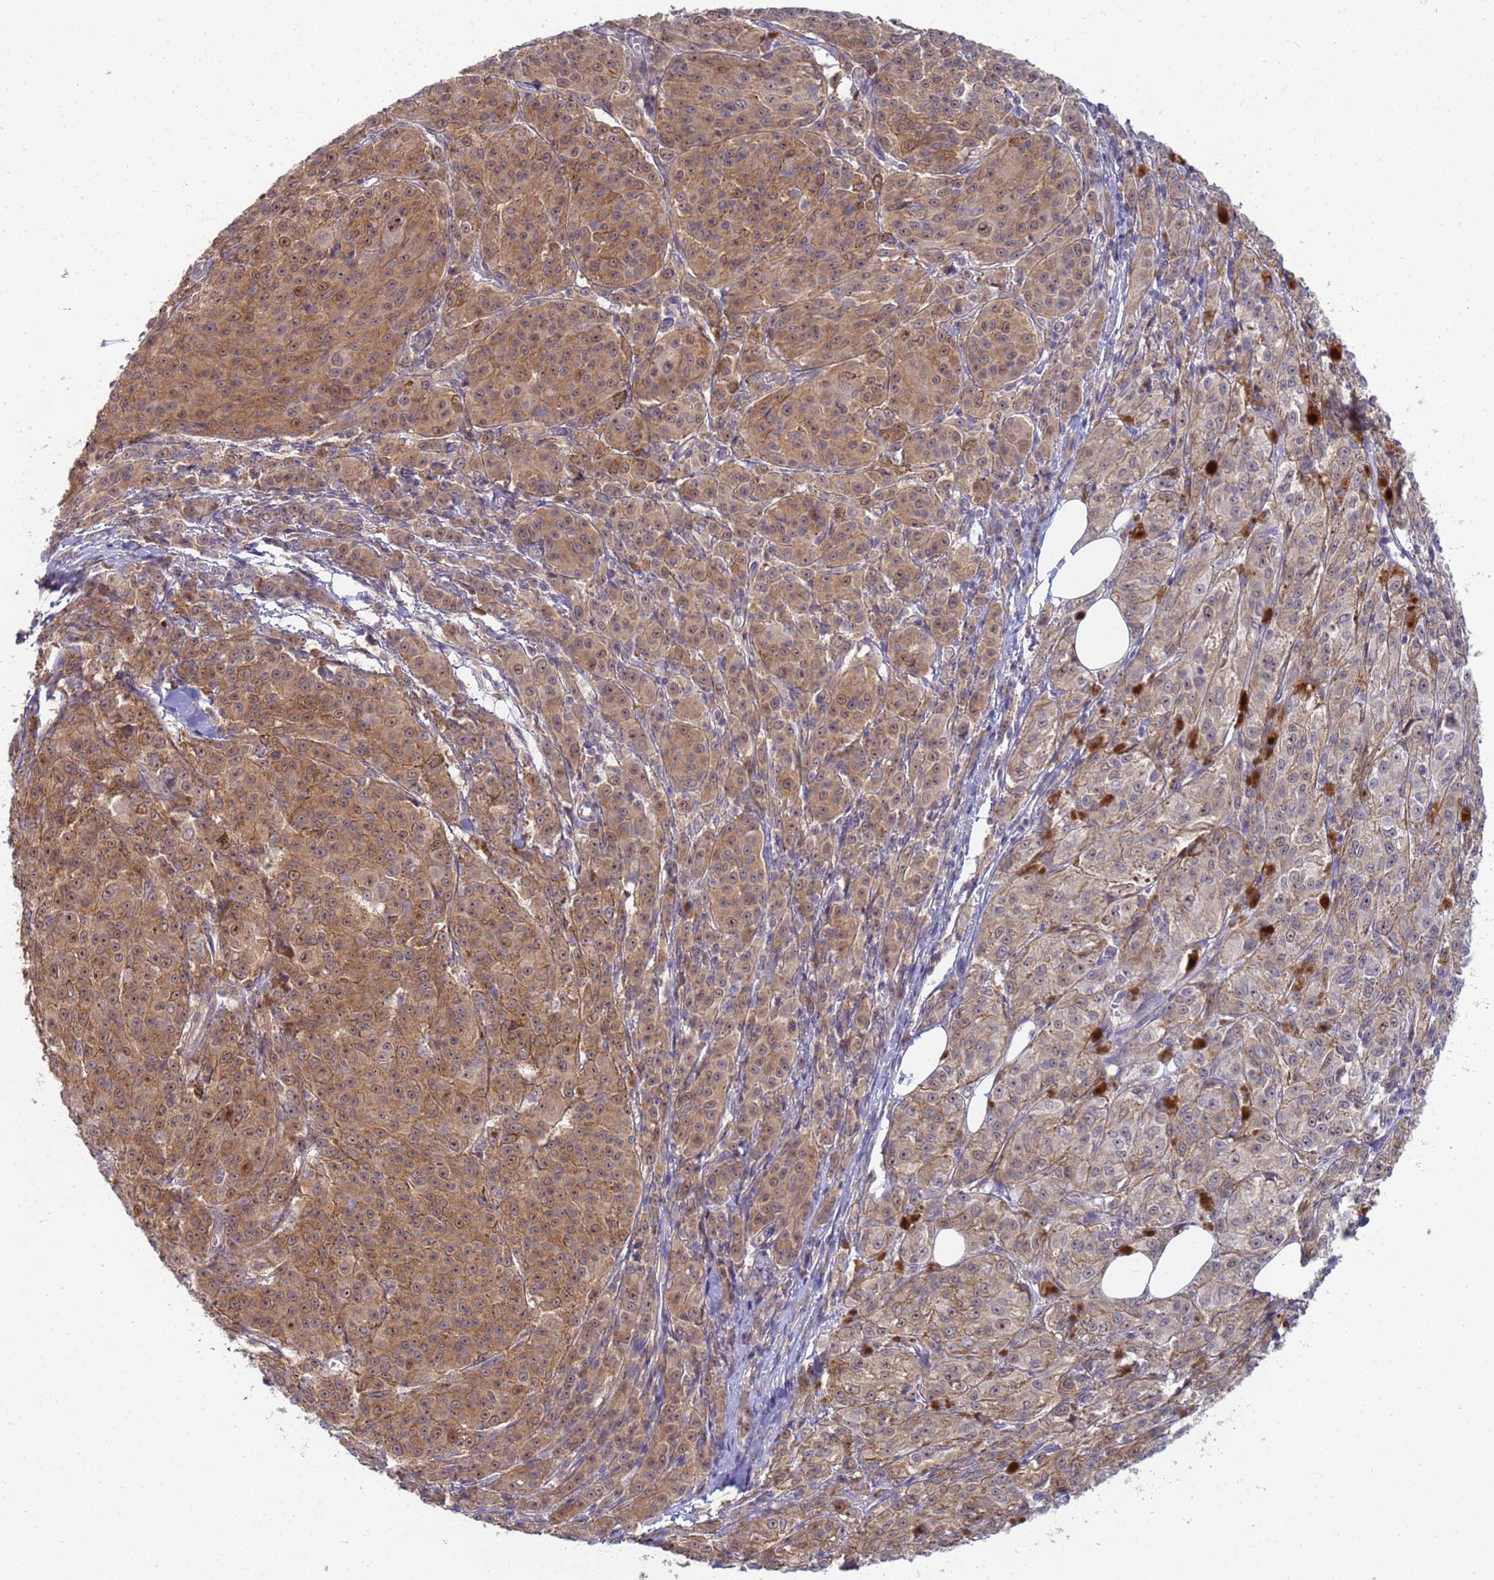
{"staining": {"intensity": "moderate", "quantity": "25%-75%", "location": "cytoplasmic/membranous,nuclear"}, "tissue": "melanoma", "cell_type": "Tumor cells", "image_type": "cancer", "snomed": [{"axis": "morphology", "description": "Malignant melanoma, NOS"}, {"axis": "topography", "description": "Skin"}], "caption": "Immunohistochemistry (IHC) staining of melanoma, which displays medium levels of moderate cytoplasmic/membranous and nuclear staining in about 25%-75% of tumor cells indicating moderate cytoplasmic/membranous and nuclear protein expression. The staining was performed using DAB (brown) for protein detection and nuclei were counterstained in hematoxylin (blue).", "gene": "SHARPIN", "patient": {"sex": "female", "age": 52}}